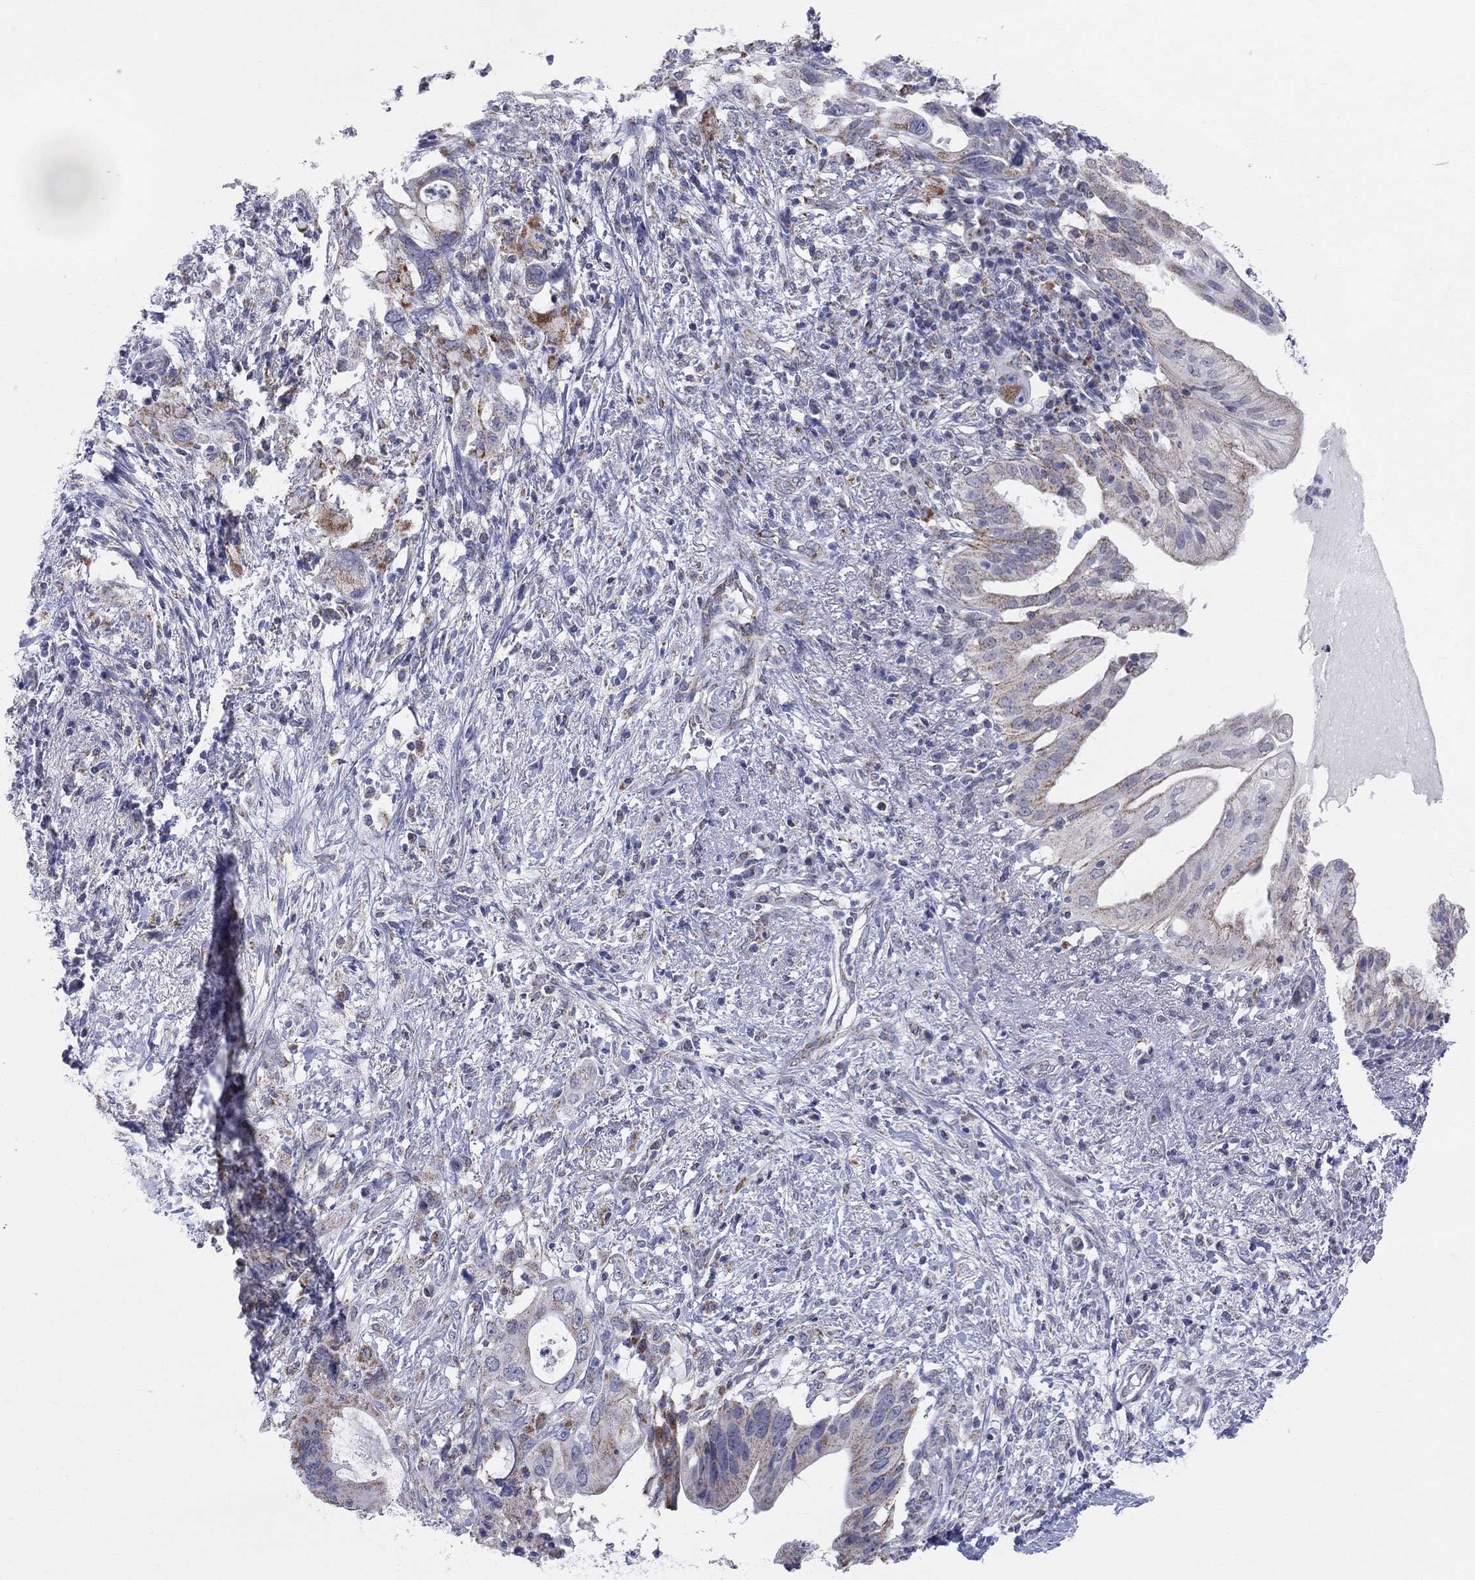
{"staining": {"intensity": "negative", "quantity": "none", "location": "none"}, "tissue": "pancreatic cancer", "cell_type": "Tumor cells", "image_type": "cancer", "snomed": [{"axis": "morphology", "description": "Adenocarcinoma, NOS"}, {"axis": "topography", "description": "Pancreas"}], "caption": "There is no significant positivity in tumor cells of pancreatic cancer (adenocarcinoma). (DAB (3,3'-diaminobenzidine) immunohistochemistry (IHC) with hematoxylin counter stain).", "gene": "KISS1R", "patient": {"sex": "female", "age": 72}}